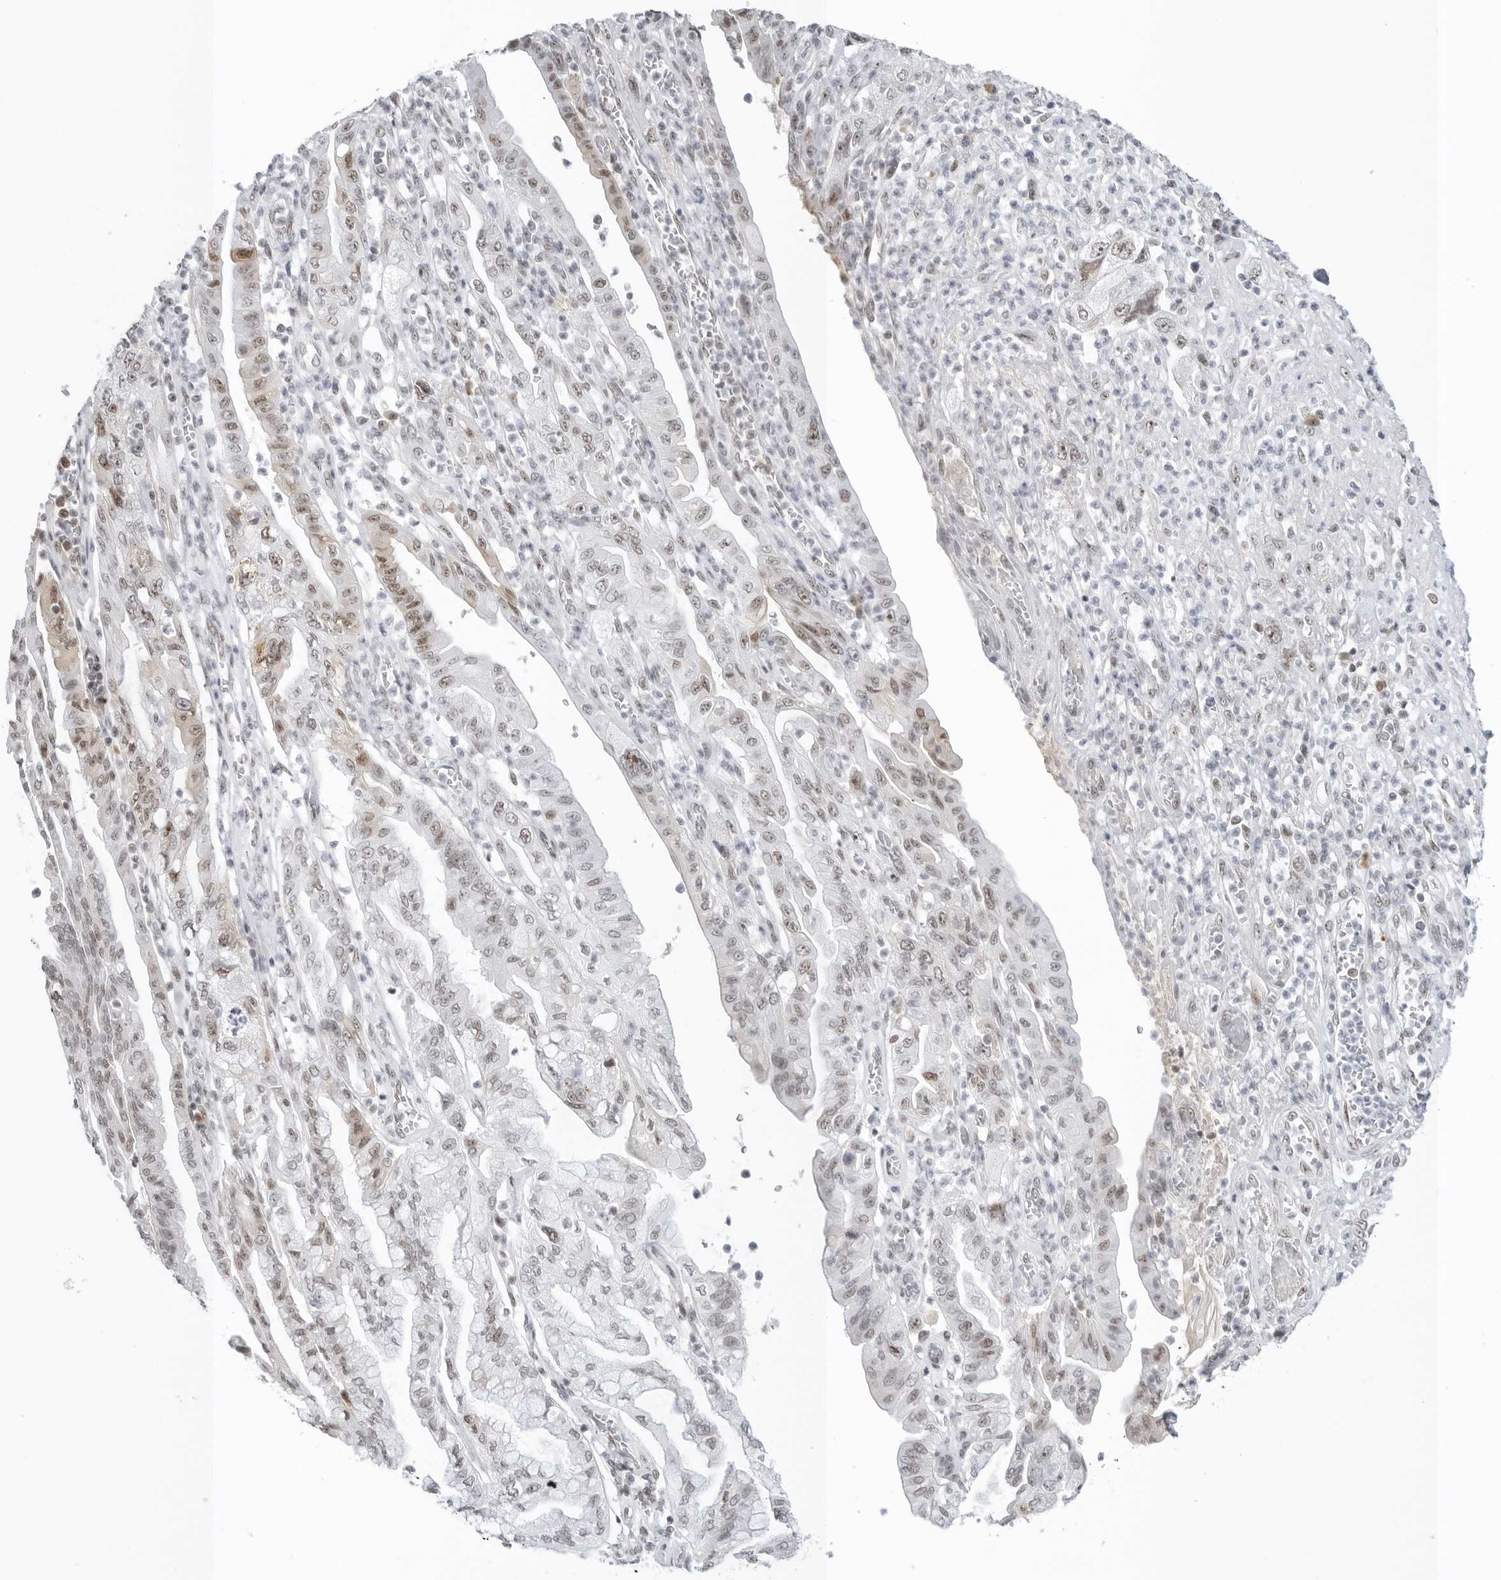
{"staining": {"intensity": "moderate", "quantity": "25%-75%", "location": "nuclear"}, "tissue": "pancreatic cancer", "cell_type": "Tumor cells", "image_type": "cancer", "snomed": [{"axis": "morphology", "description": "Adenocarcinoma, NOS"}, {"axis": "topography", "description": "Pancreas"}], "caption": "There is medium levels of moderate nuclear expression in tumor cells of pancreatic adenocarcinoma, as demonstrated by immunohistochemical staining (brown color).", "gene": "WRAP53", "patient": {"sex": "female", "age": 73}}